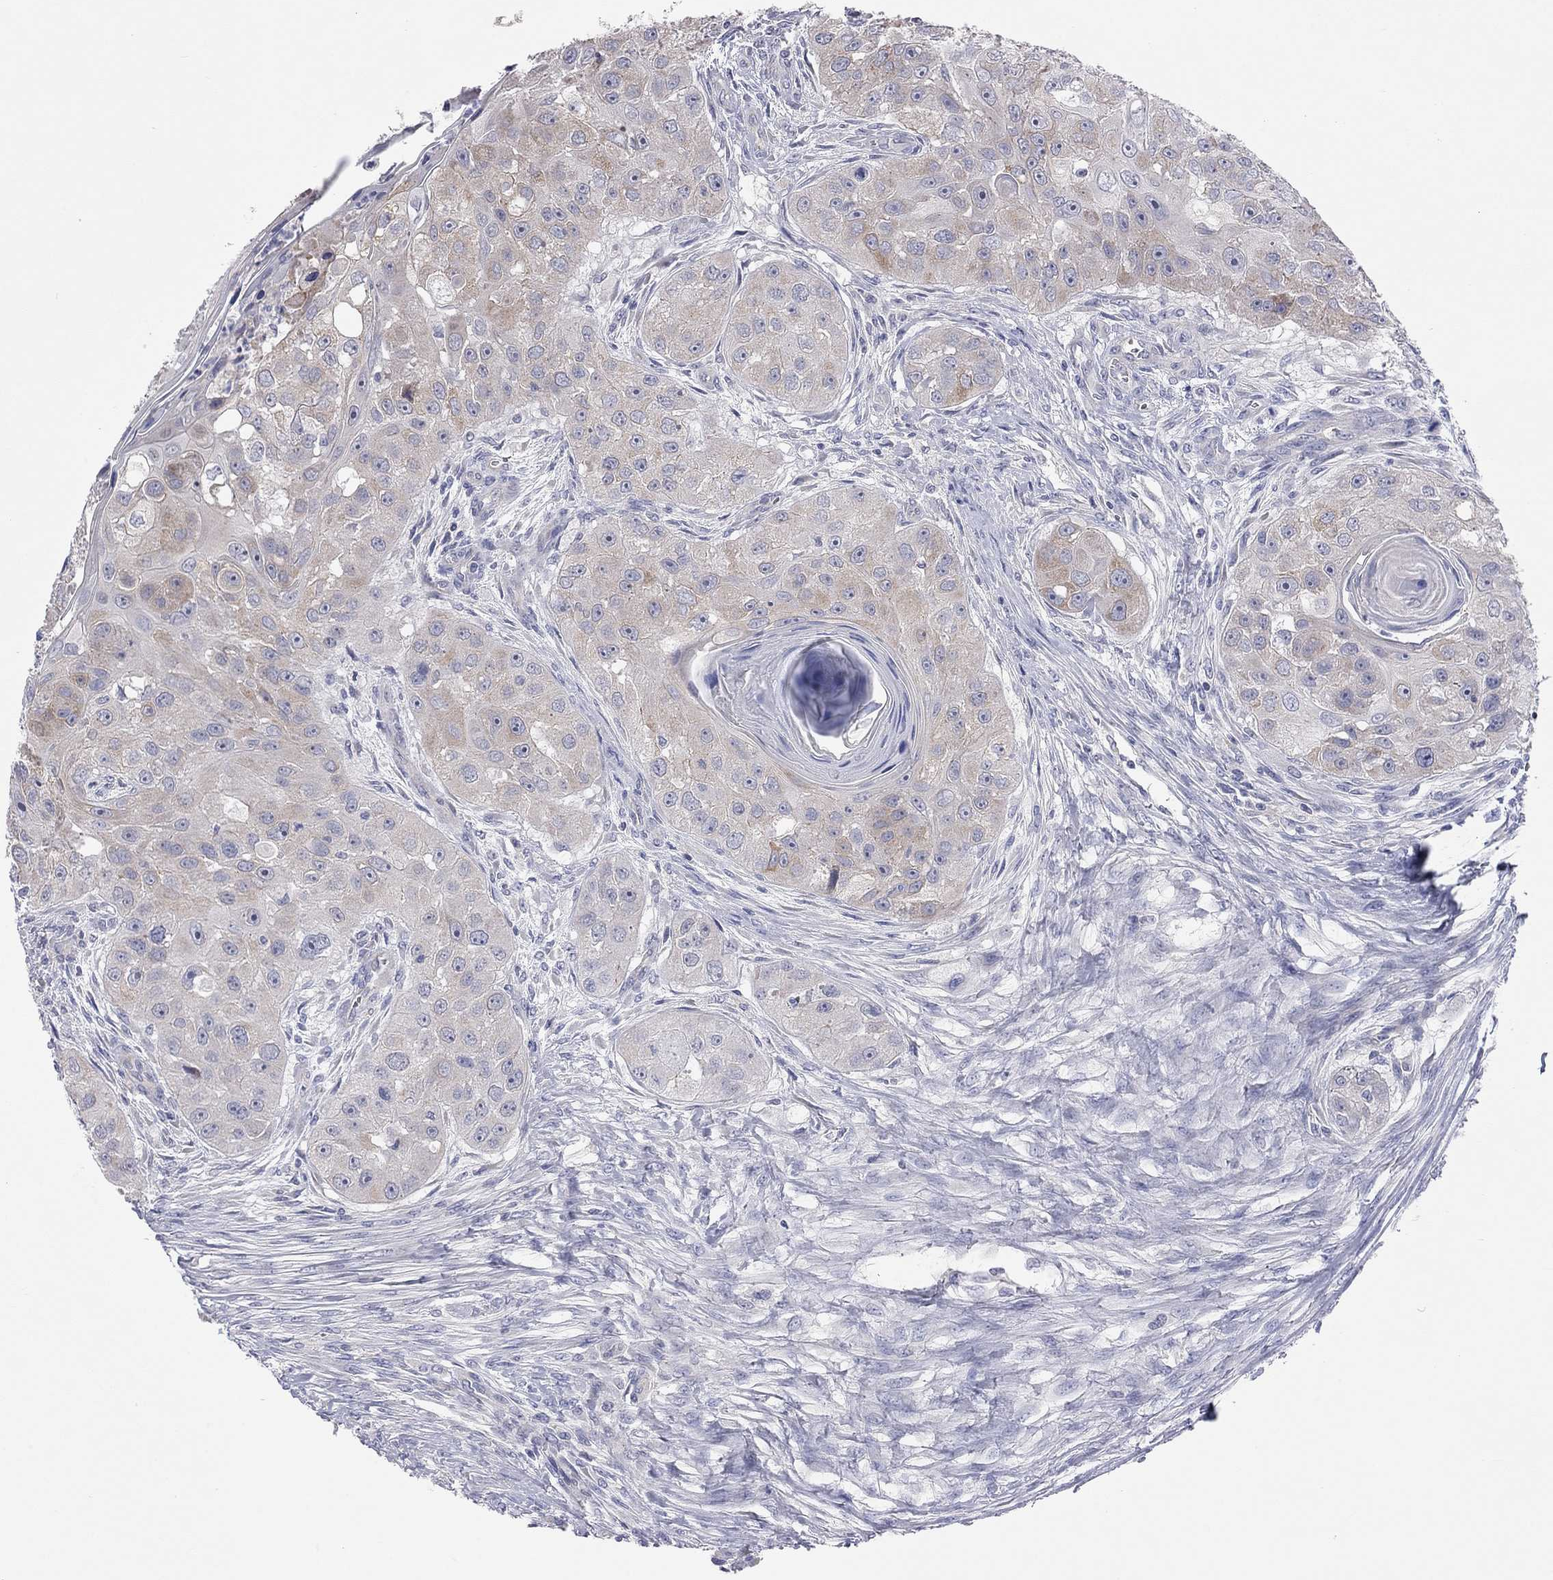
{"staining": {"intensity": "weak", "quantity": "25%-75%", "location": "cytoplasmic/membranous"}, "tissue": "head and neck cancer", "cell_type": "Tumor cells", "image_type": "cancer", "snomed": [{"axis": "morphology", "description": "Normal tissue, NOS"}, {"axis": "morphology", "description": "Squamous cell carcinoma, NOS"}, {"axis": "topography", "description": "Skeletal muscle"}, {"axis": "topography", "description": "Head-Neck"}], "caption": "Tumor cells display low levels of weak cytoplasmic/membranous positivity in about 25%-75% of cells in squamous cell carcinoma (head and neck).", "gene": "KCNB1", "patient": {"sex": "male", "age": 51}}